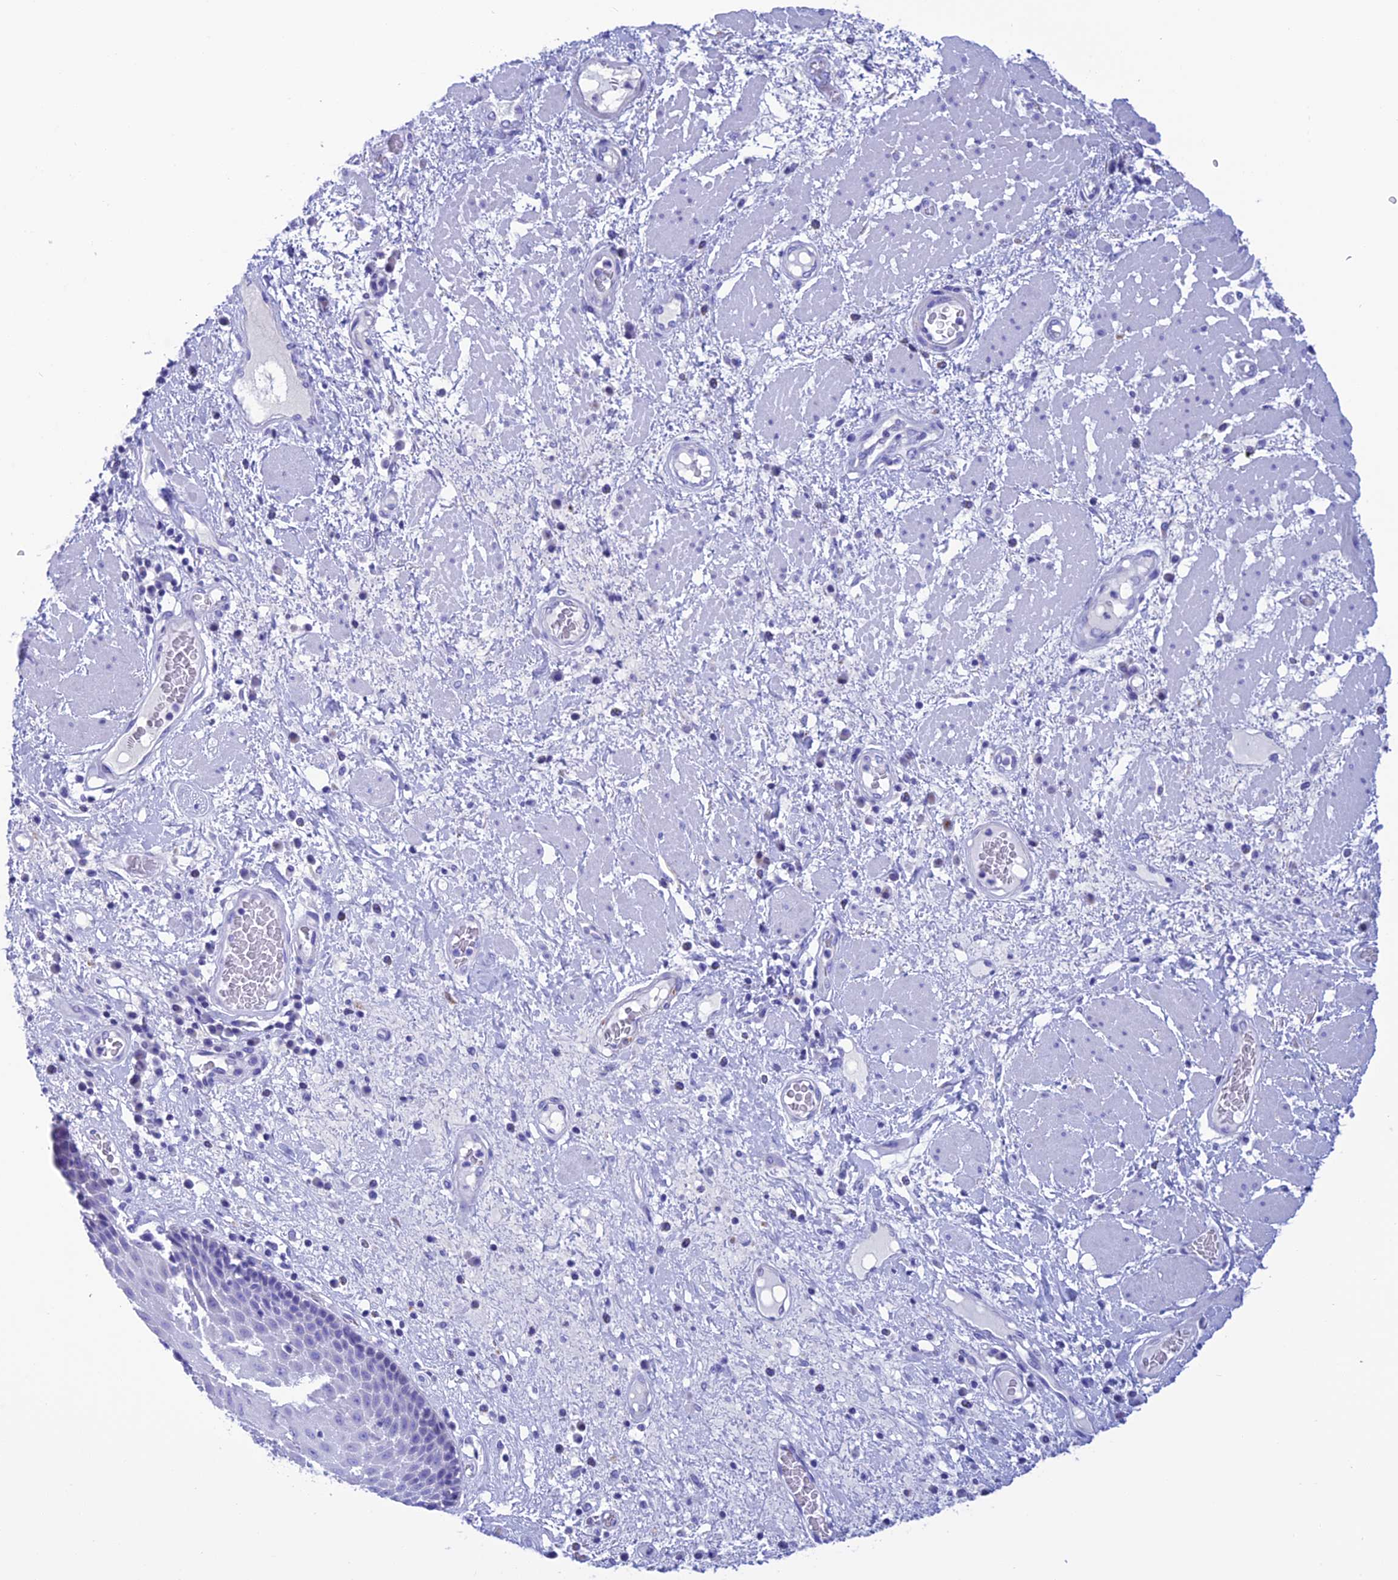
{"staining": {"intensity": "negative", "quantity": "none", "location": "none"}, "tissue": "esophagus", "cell_type": "Squamous epithelial cells", "image_type": "normal", "snomed": [{"axis": "morphology", "description": "Normal tissue, NOS"}, {"axis": "morphology", "description": "Adenocarcinoma, NOS"}, {"axis": "topography", "description": "Esophagus"}], "caption": "Squamous epithelial cells show no significant protein expression in benign esophagus.", "gene": "NXPE4", "patient": {"sex": "male", "age": 62}}